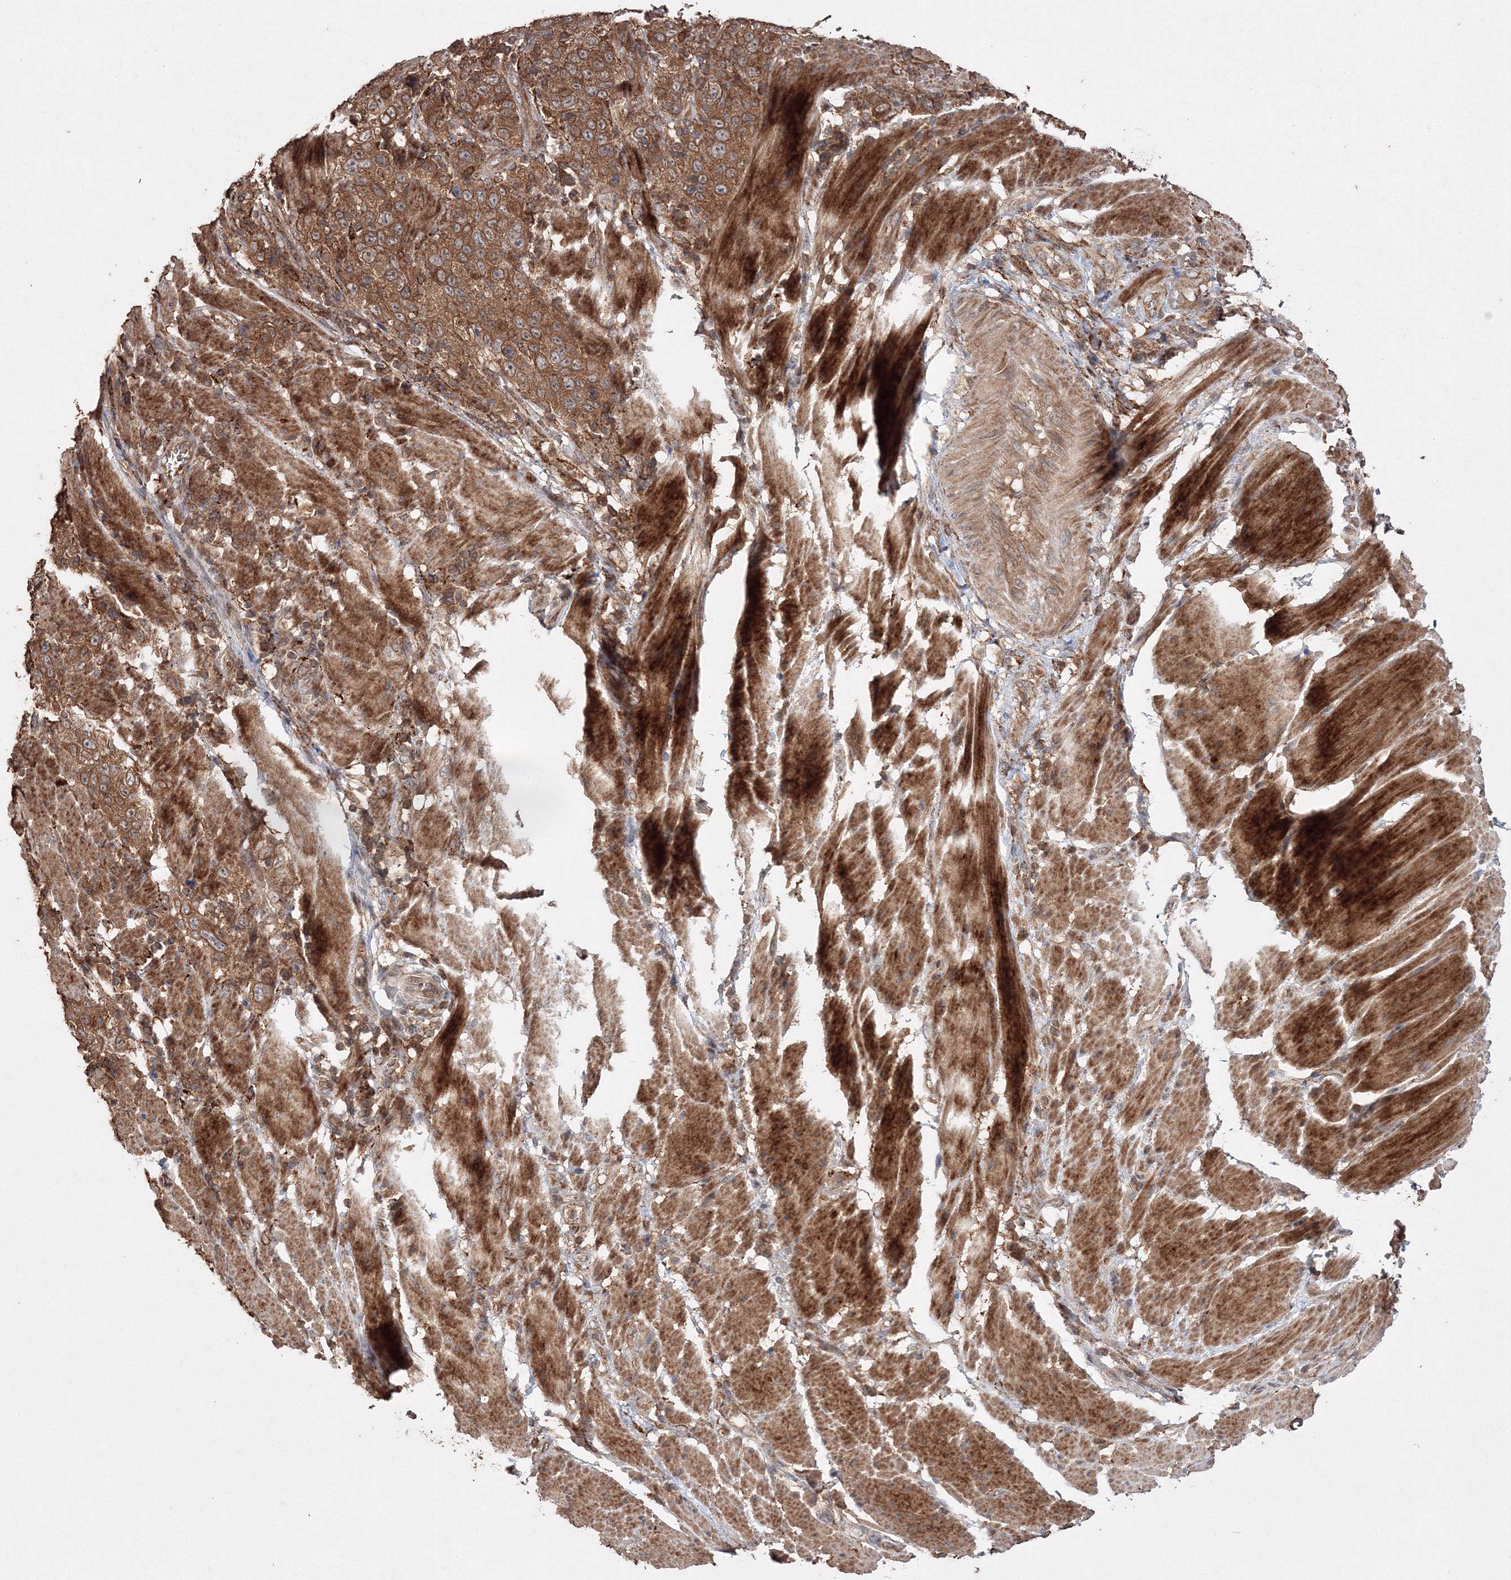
{"staining": {"intensity": "moderate", "quantity": ">75%", "location": "cytoplasmic/membranous"}, "tissue": "stomach cancer", "cell_type": "Tumor cells", "image_type": "cancer", "snomed": [{"axis": "morphology", "description": "Adenocarcinoma, NOS"}, {"axis": "topography", "description": "Stomach"}], "caption": "IHC image of human stomach cancer stained for a protein (brown), which exhibits medium levels of moderate cytoplasmic/membranous positivity in approximately >75% of tumor cells.", "gene": "DDO", "patient": {"sex": "male", "age": 48}}